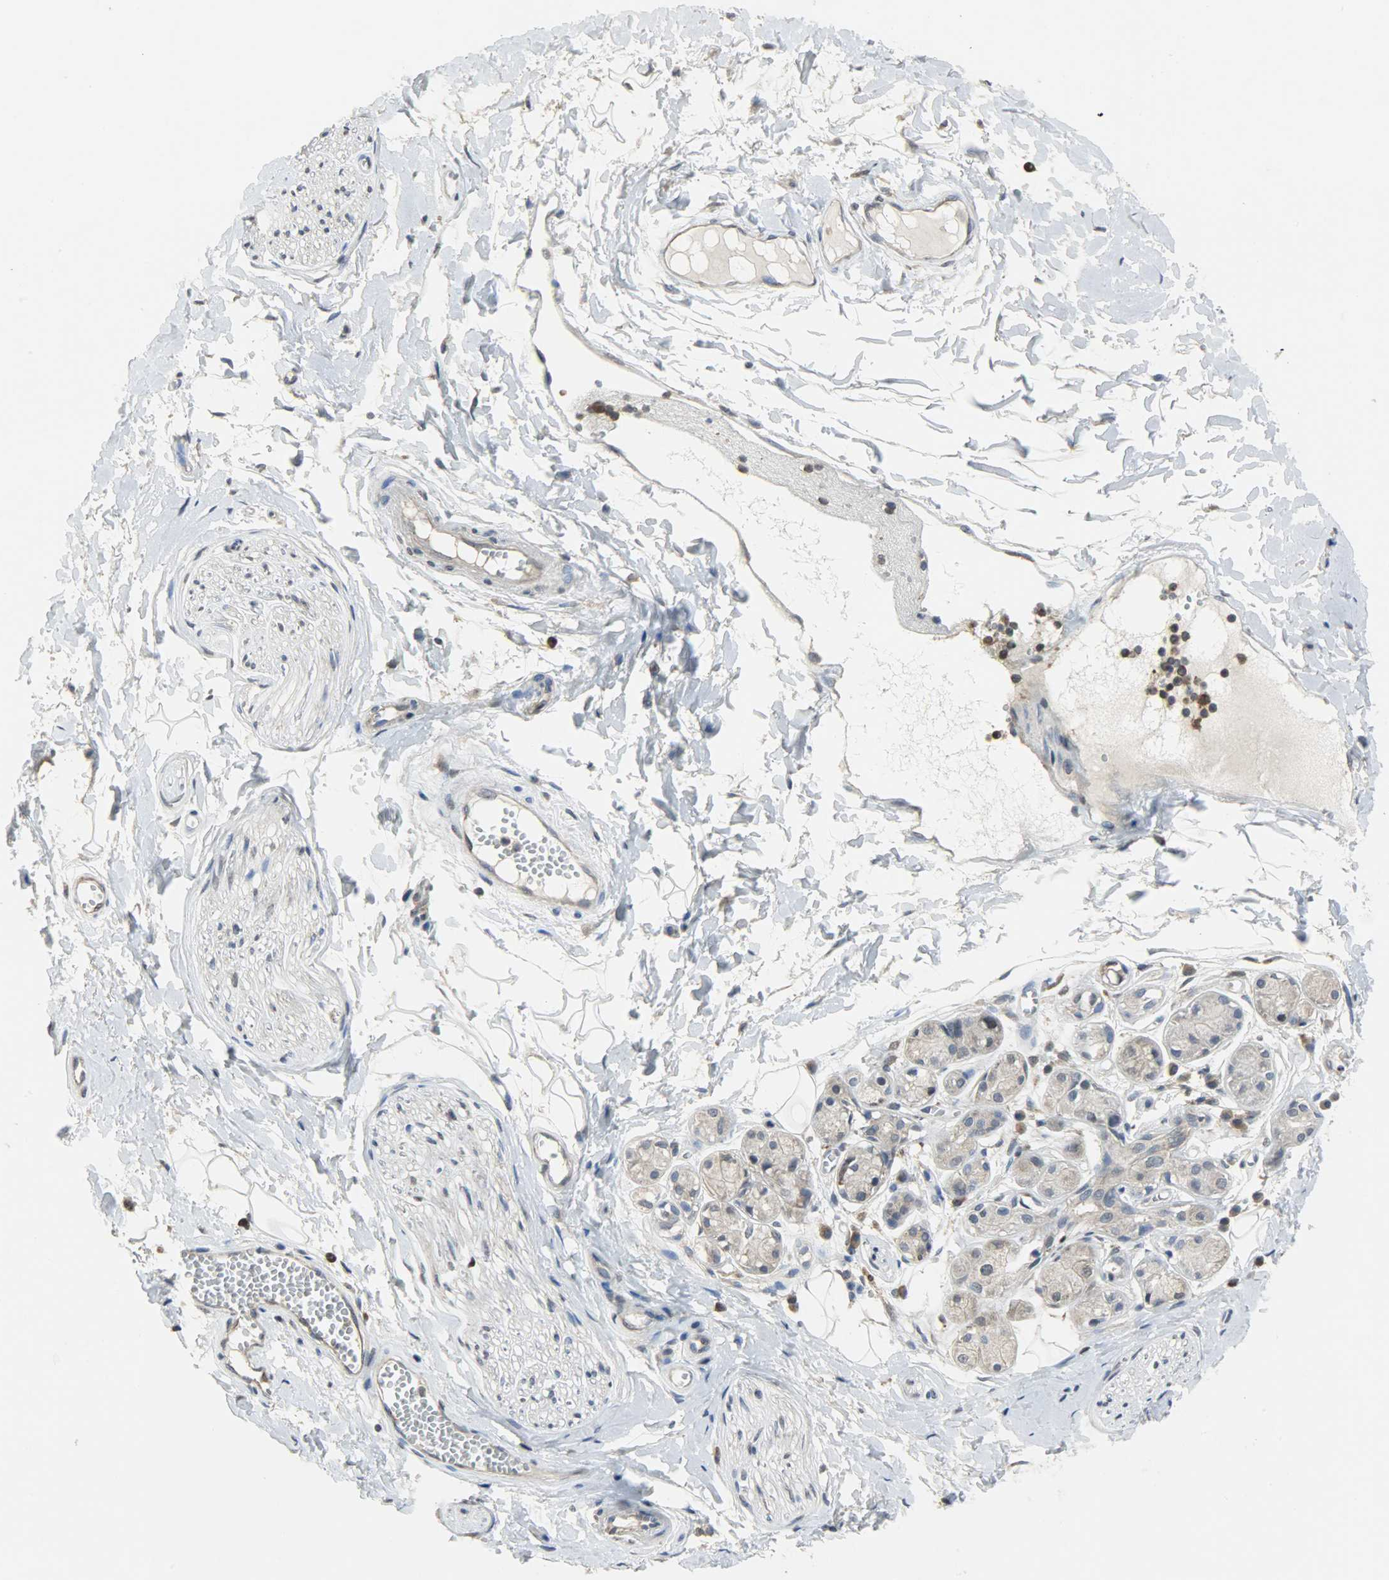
{"staining": {"intensity": "weak", "quantity": "25%-75%", "location": "cytoplasmic/membranous"}, "tissue": "adipose tissue", "cell_type": "Adipocytes", "image_type": "normal", "snomed": [{"axis": "morphology", "description": "Normal tissue, NOS"}, {"axis": "morphology", "description": "Inflammation, NOS"}, {"axis": "topography", "description": "Salivary gland"}, {"axis": "topography", "description": "Peripheral nerve tissue"}], "caption": "IHC photomicrograph of normal adipose tissue: human adipose tissue stained using immunohistochemistry (IHC) shows low levels of weak protein expression localized specifically in the cytoplasmic/membranous of adipocytes, appearing as a cytoplasmic/membranous brown color.", "gene": "TRIM21", "patient": {"sex": "female", "age": 75}}